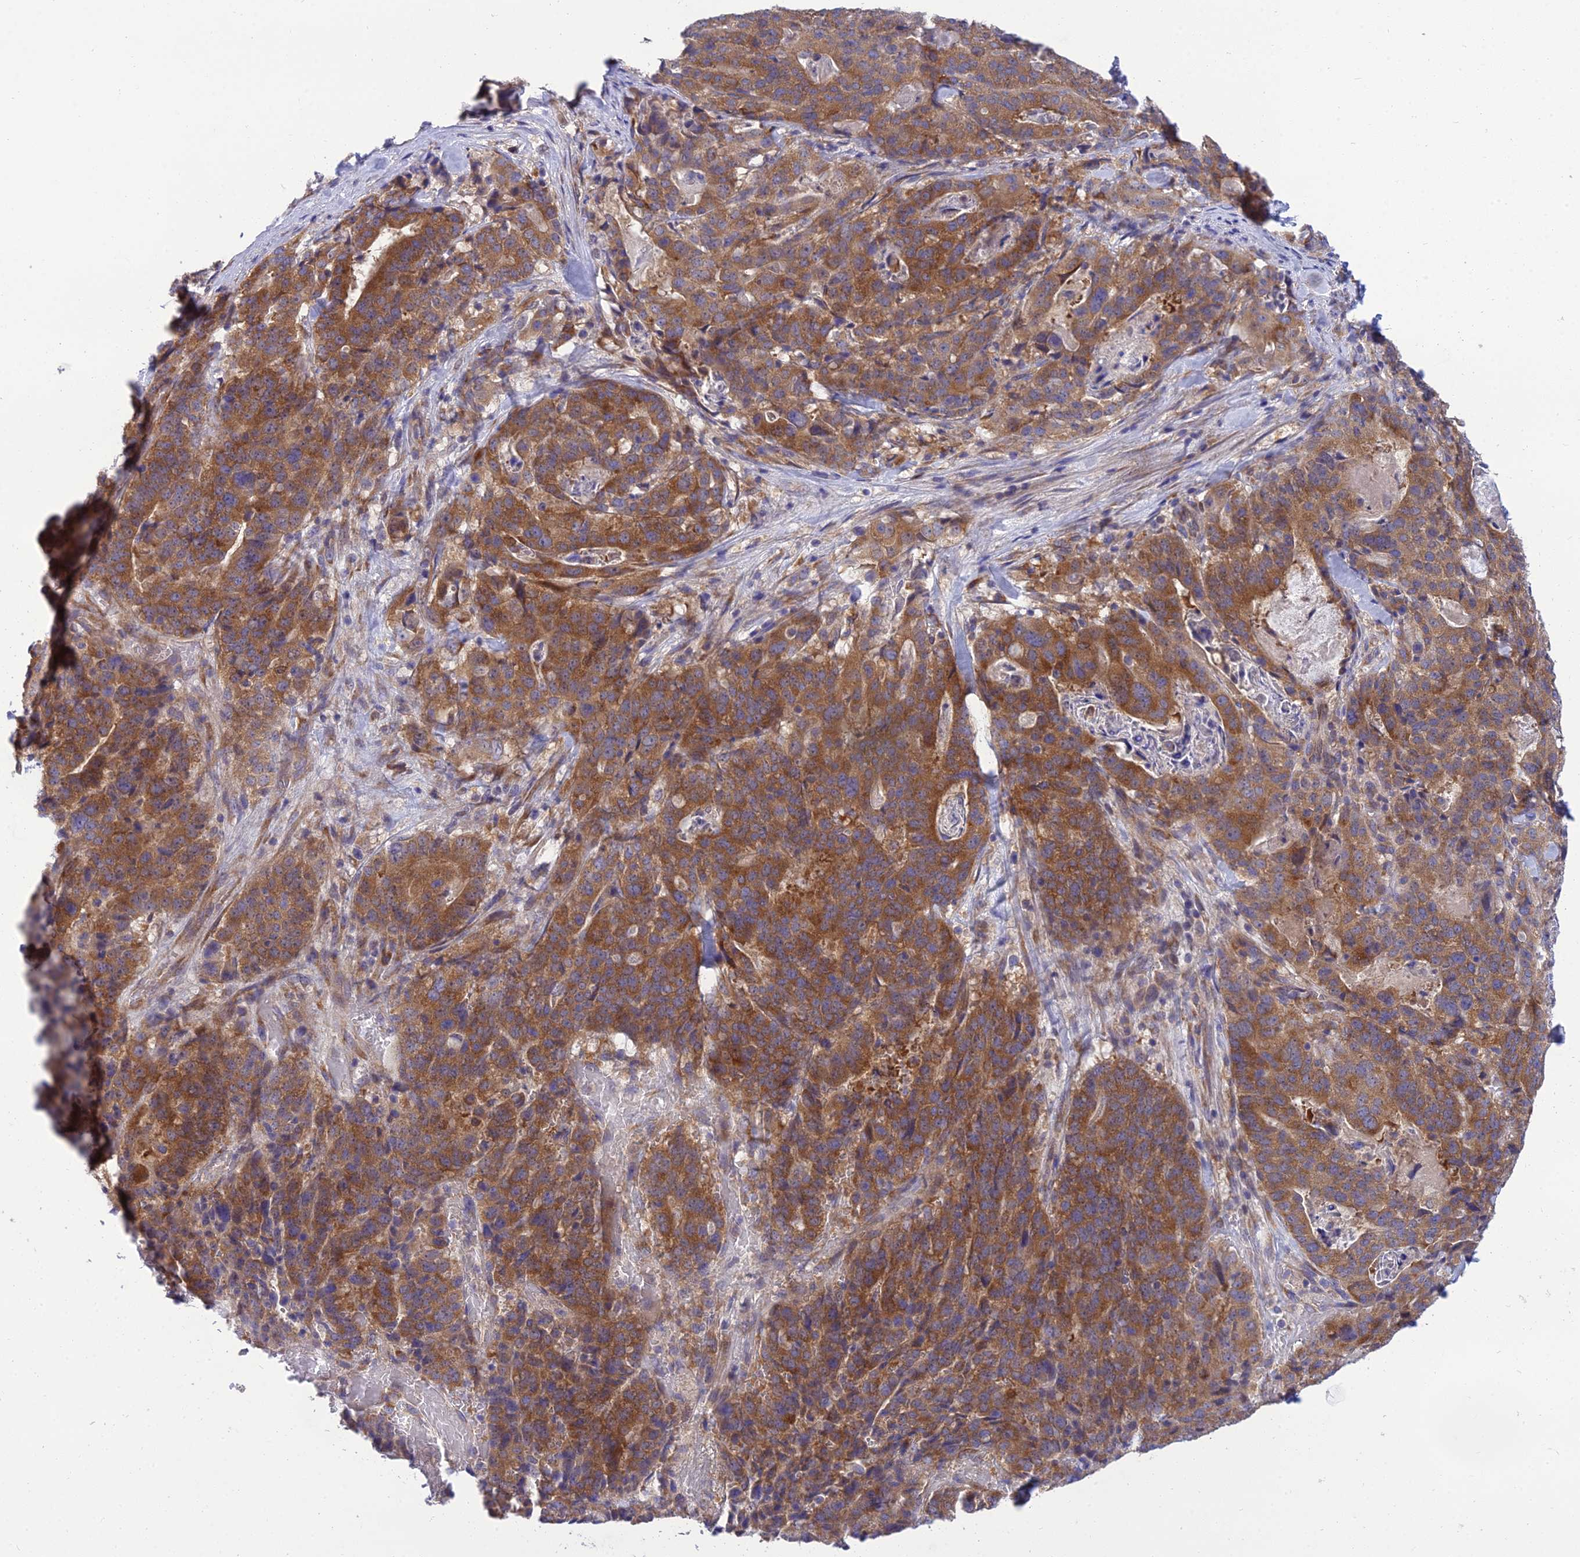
{"staining": {"intensity": "moderate", "quantity": ">75%", "location": "cytoplasmic/membranous"}, "tissue": "stomach cancer", "cell_type": "Tumor cells", "image_type": "cancer", "snomed": [{"axis": "morphology", "description": "Adenocarcinoma, NOS"}, {"axis": "topography", "description": "Stomach"}], "caption": "Human adenocarcinoma (stomach) stained with a brown dye shows moderate cytoplasmic/membranous positive positivity in approximately >75% of tumor cells.", "gene": "CLCN7", "patient": {"sex": "male", "age": 48}}